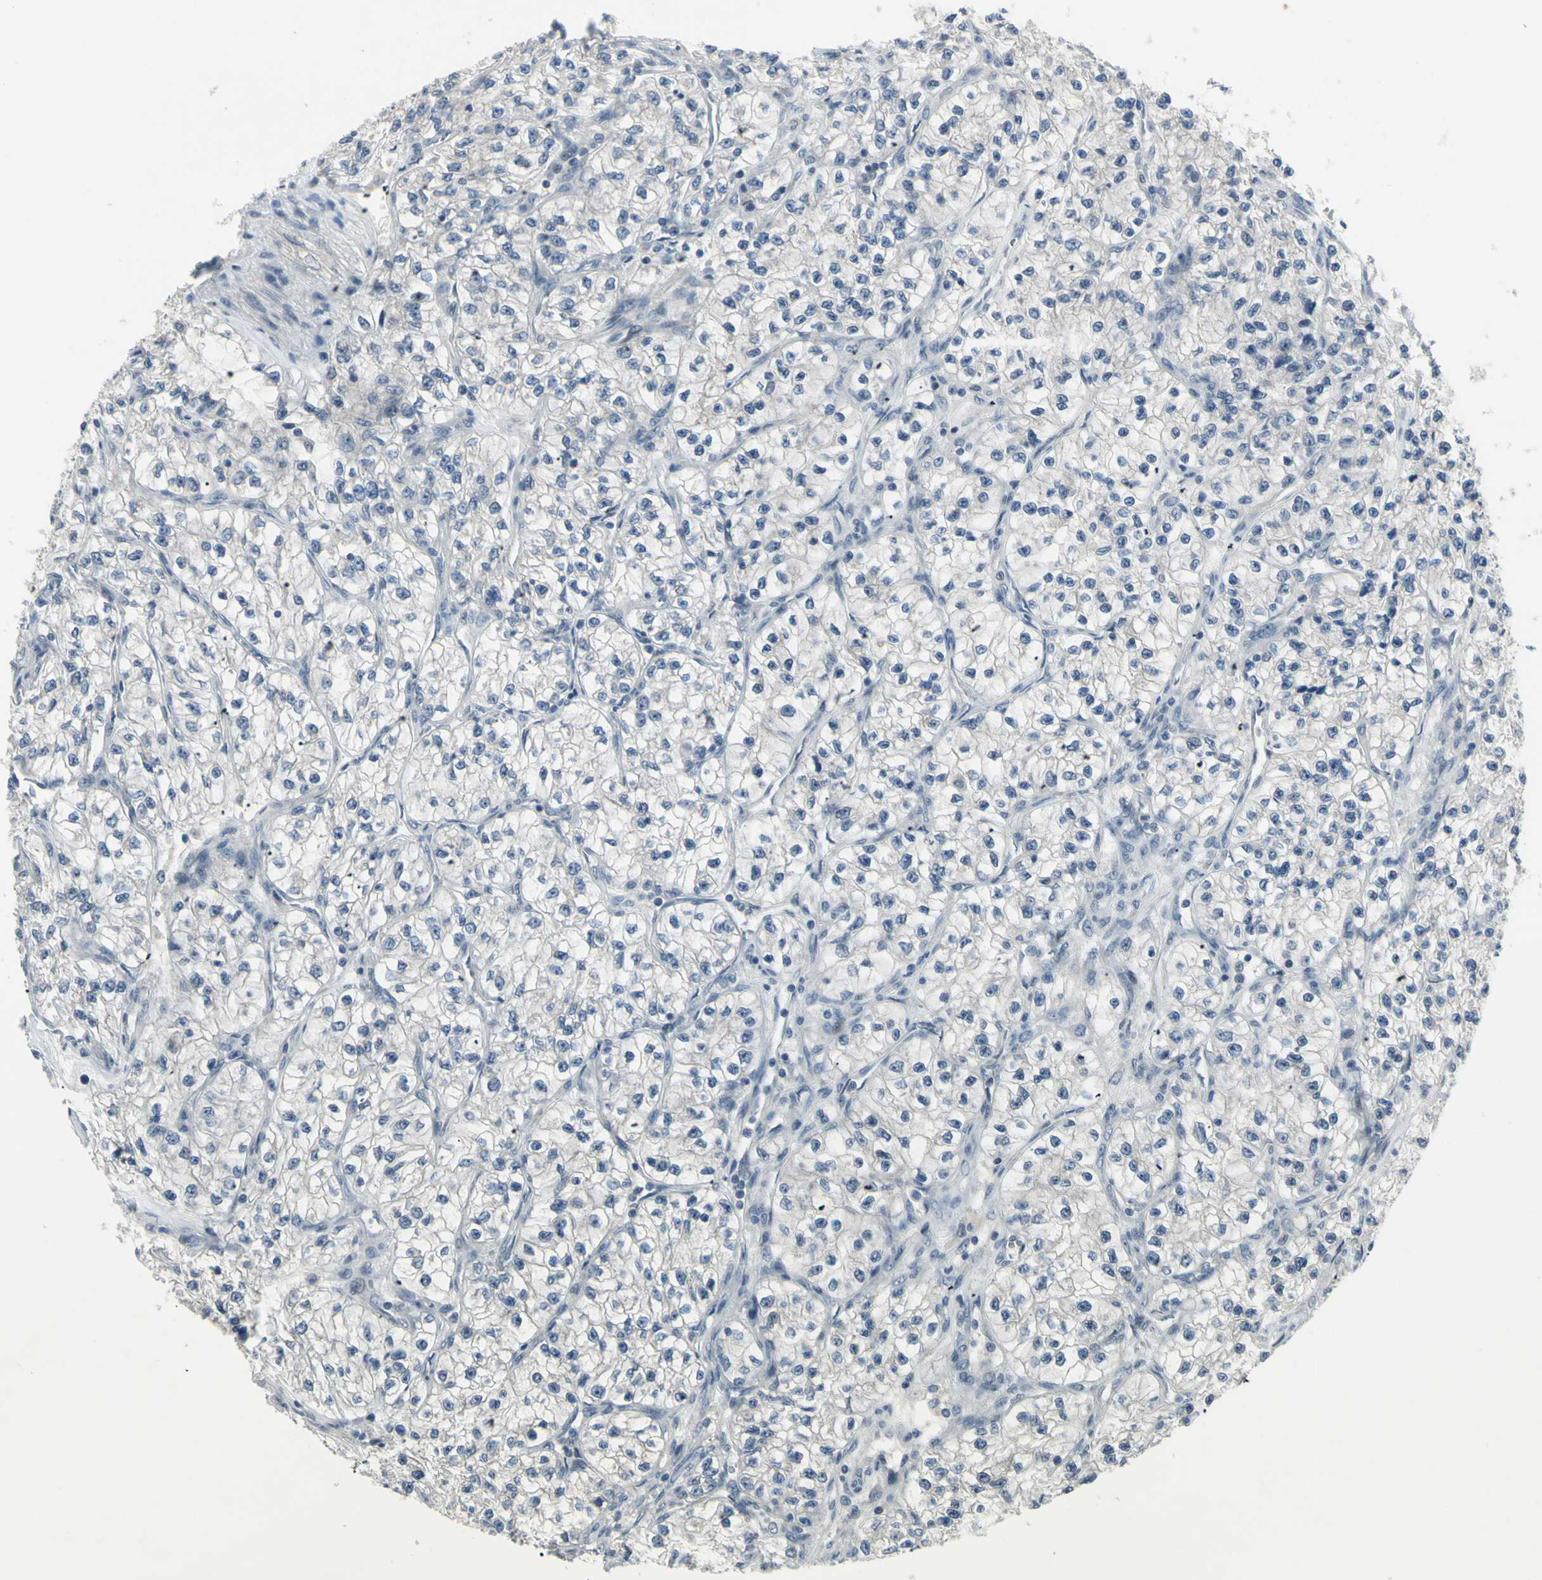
{"staining": {"intensity": "negative", "quantity": "none", "location": "none"}, "tissue": "renal cancer", "cell_type": "Tumor cells", "image_type": "cancer", "snomed": [{"axis": "morphology", "description": "Adenocarcinoma, NOS"}, {"axis": "topography", "description": "Kidney"}], "caption": "This is an IHC micrograph of human renal cancer. There is no expression in tumor cells.", "gene": "ETNK1", "patient": {"sex": "female", "age": 57}}